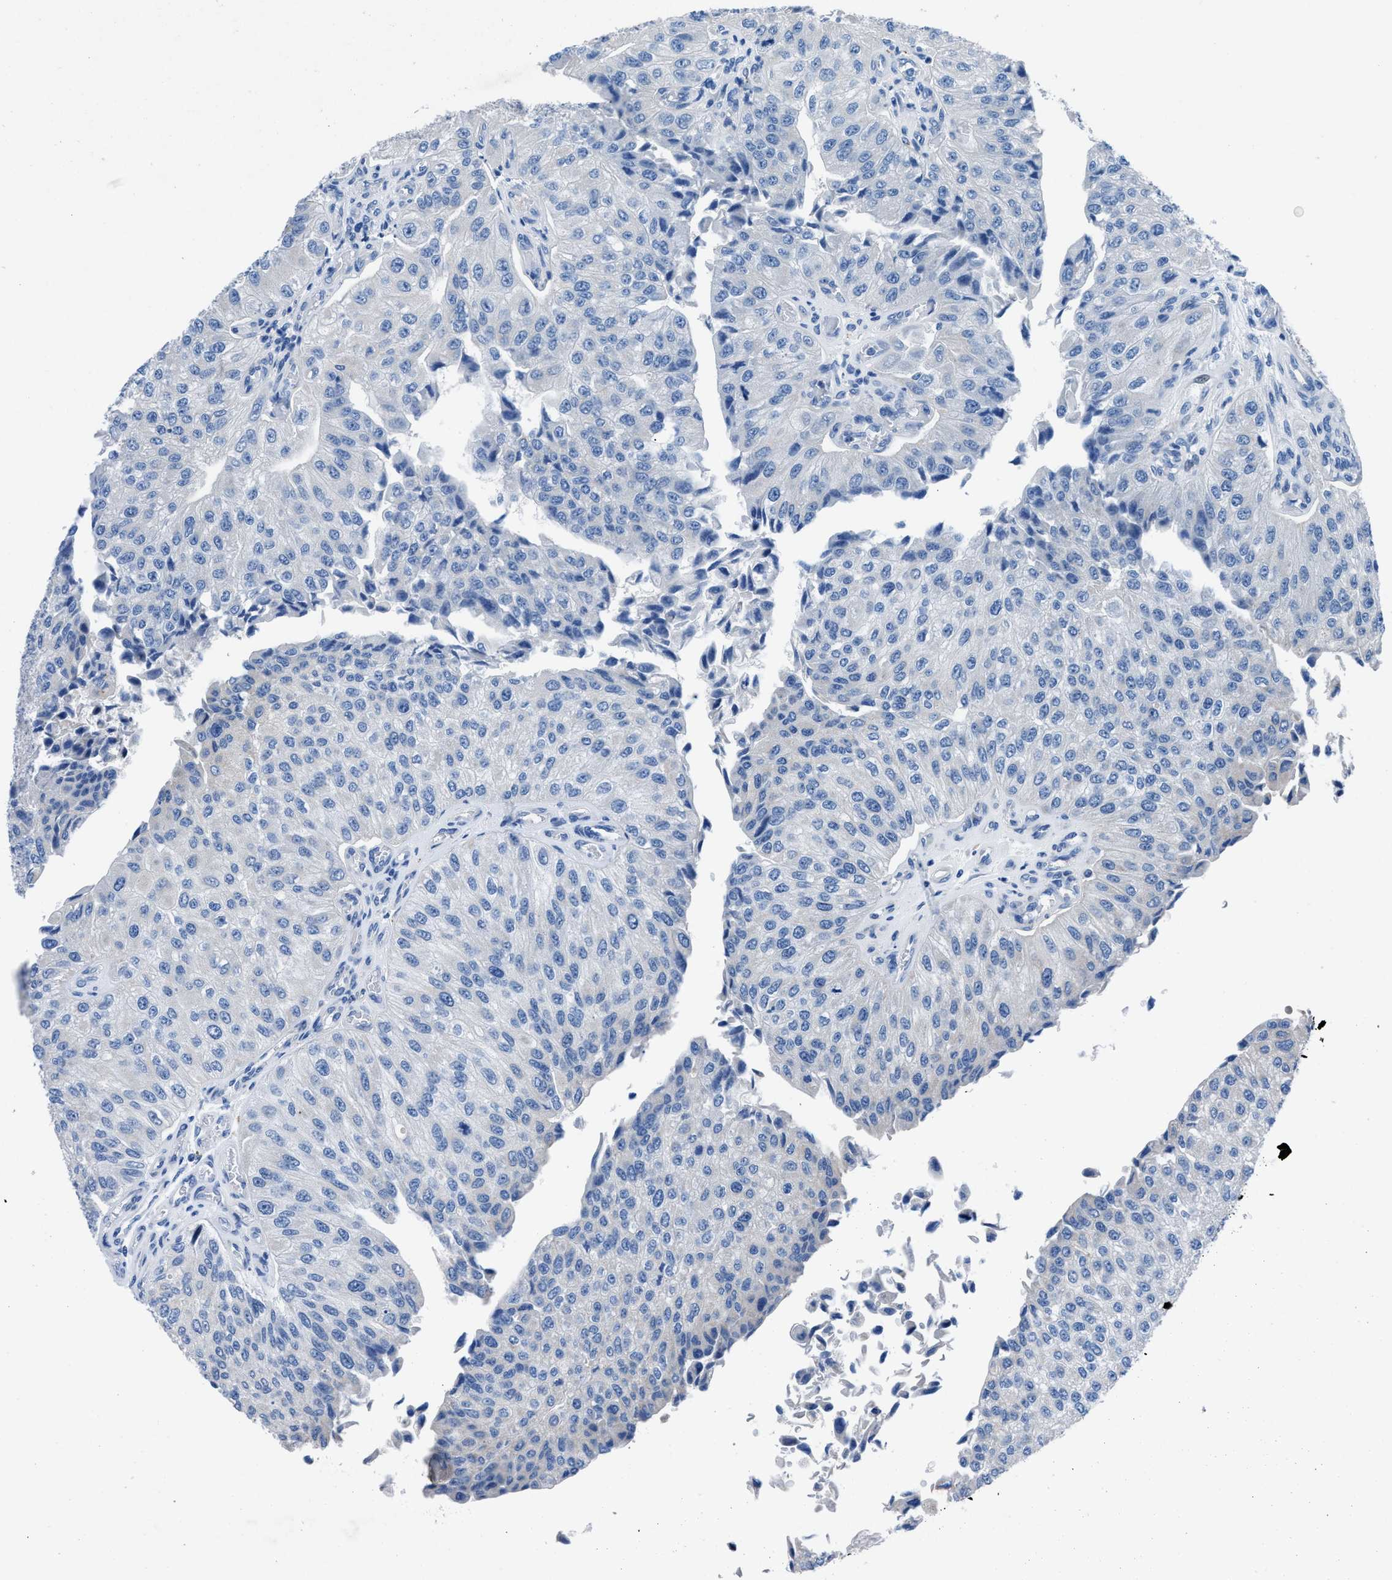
{"staining": {"intensity": "negative", "quantity": "none", "location": "none"}, "tissue": "urothelial cancer", "cell_type": "Tumor cells", "image_type": "cancer", "snomed": [{"axis": "morphology", "description": "Urothelial carcinoma, High grade"}, {"axis": "topography", "description": "Kidney"}, {"axis": "topography", "description": "Urinary bladder"}], "caption": "Tumor cells show no significant protein positivity in urothelial carcinoma (high-grade). (Stains: DAB (3,3'-diaminobenzidine) IHC with hematoxylin counter stain, Microscopy: brightfield microscopy at high magnification).", "gene": "UAP1", "patient": {"sex": "male", "age": 77}}